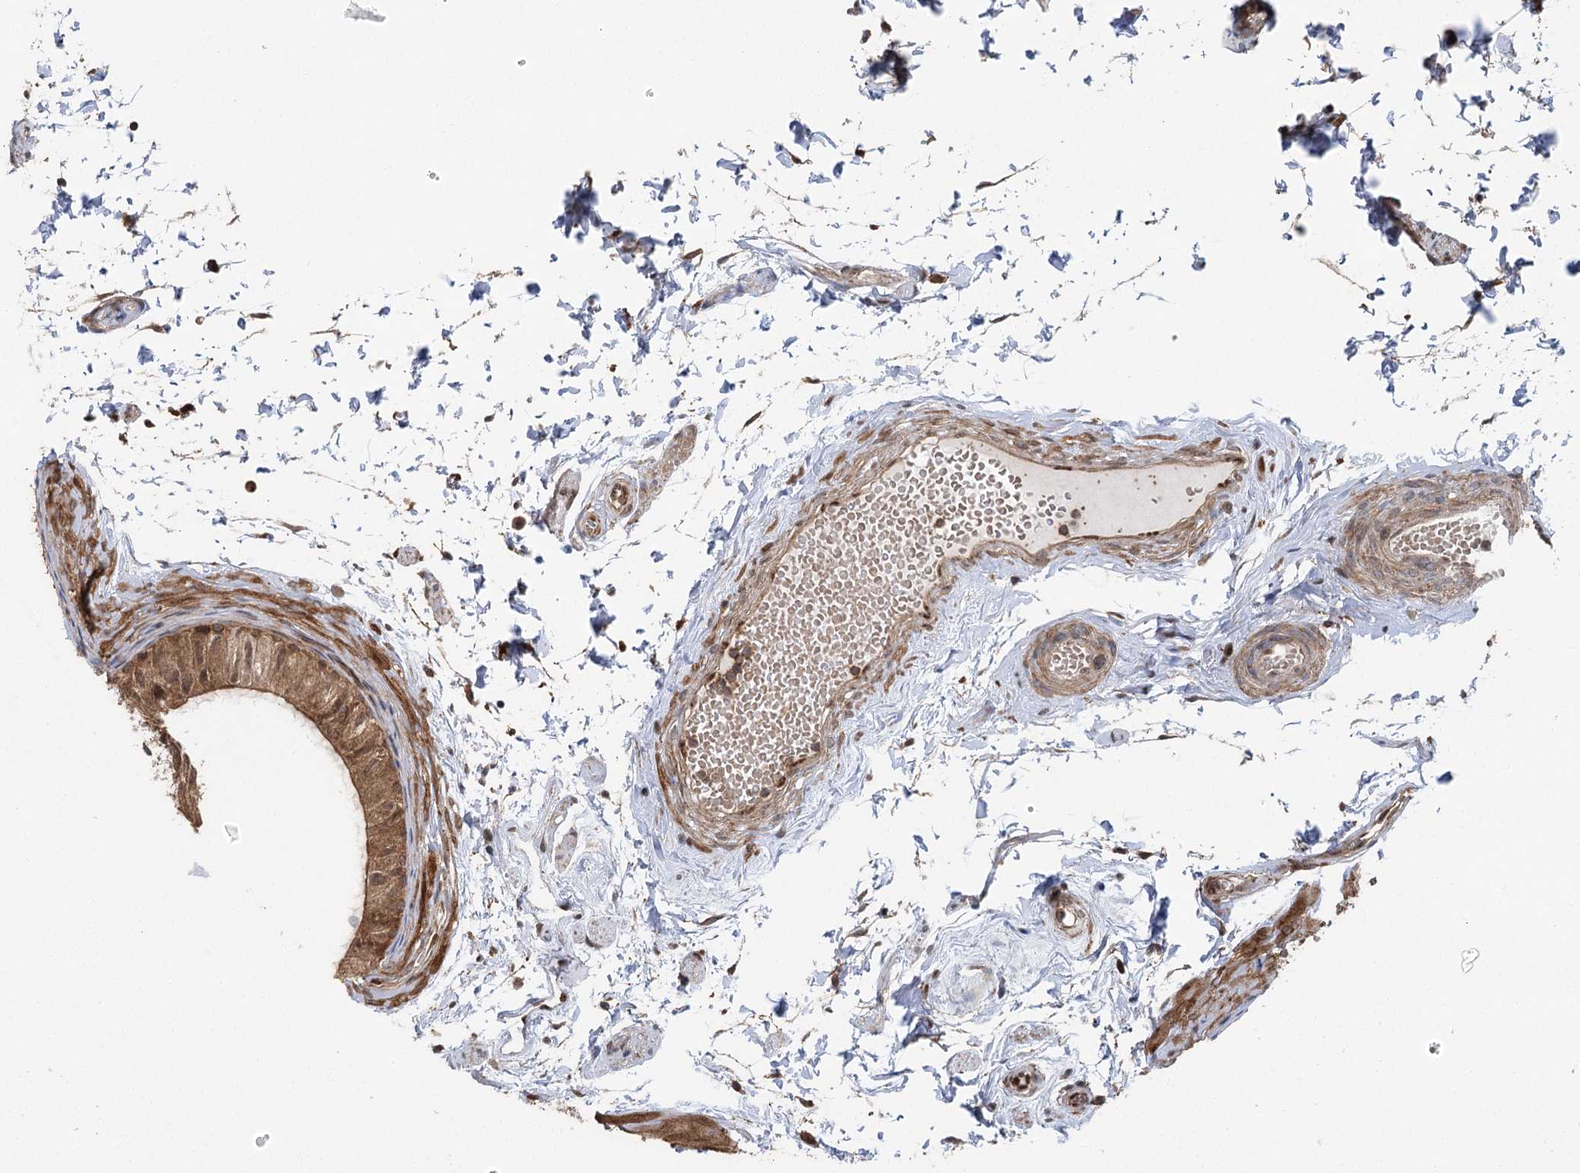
{"staining": {"intensity": "moderate", "quantity": ">75%", "location": "cytoplasmic/membranous"}, "tissue": "epididymis", "cell_type": "Glandular cells", "image_type": "normal", "snomed": [{"axis": "morphology", "description": "Normal tissue, NOS"}, {"axis": "topography", "description": "Epididymis"}], "caption": "Immunohistochemical staining of benign epididymis reveals >75% levels of moderate cytoplasmic/membranous protein staining in approximately >75% of glandular cells.", "gene": "C12orf4", "patient": {"sex": "male", "age": 50}}